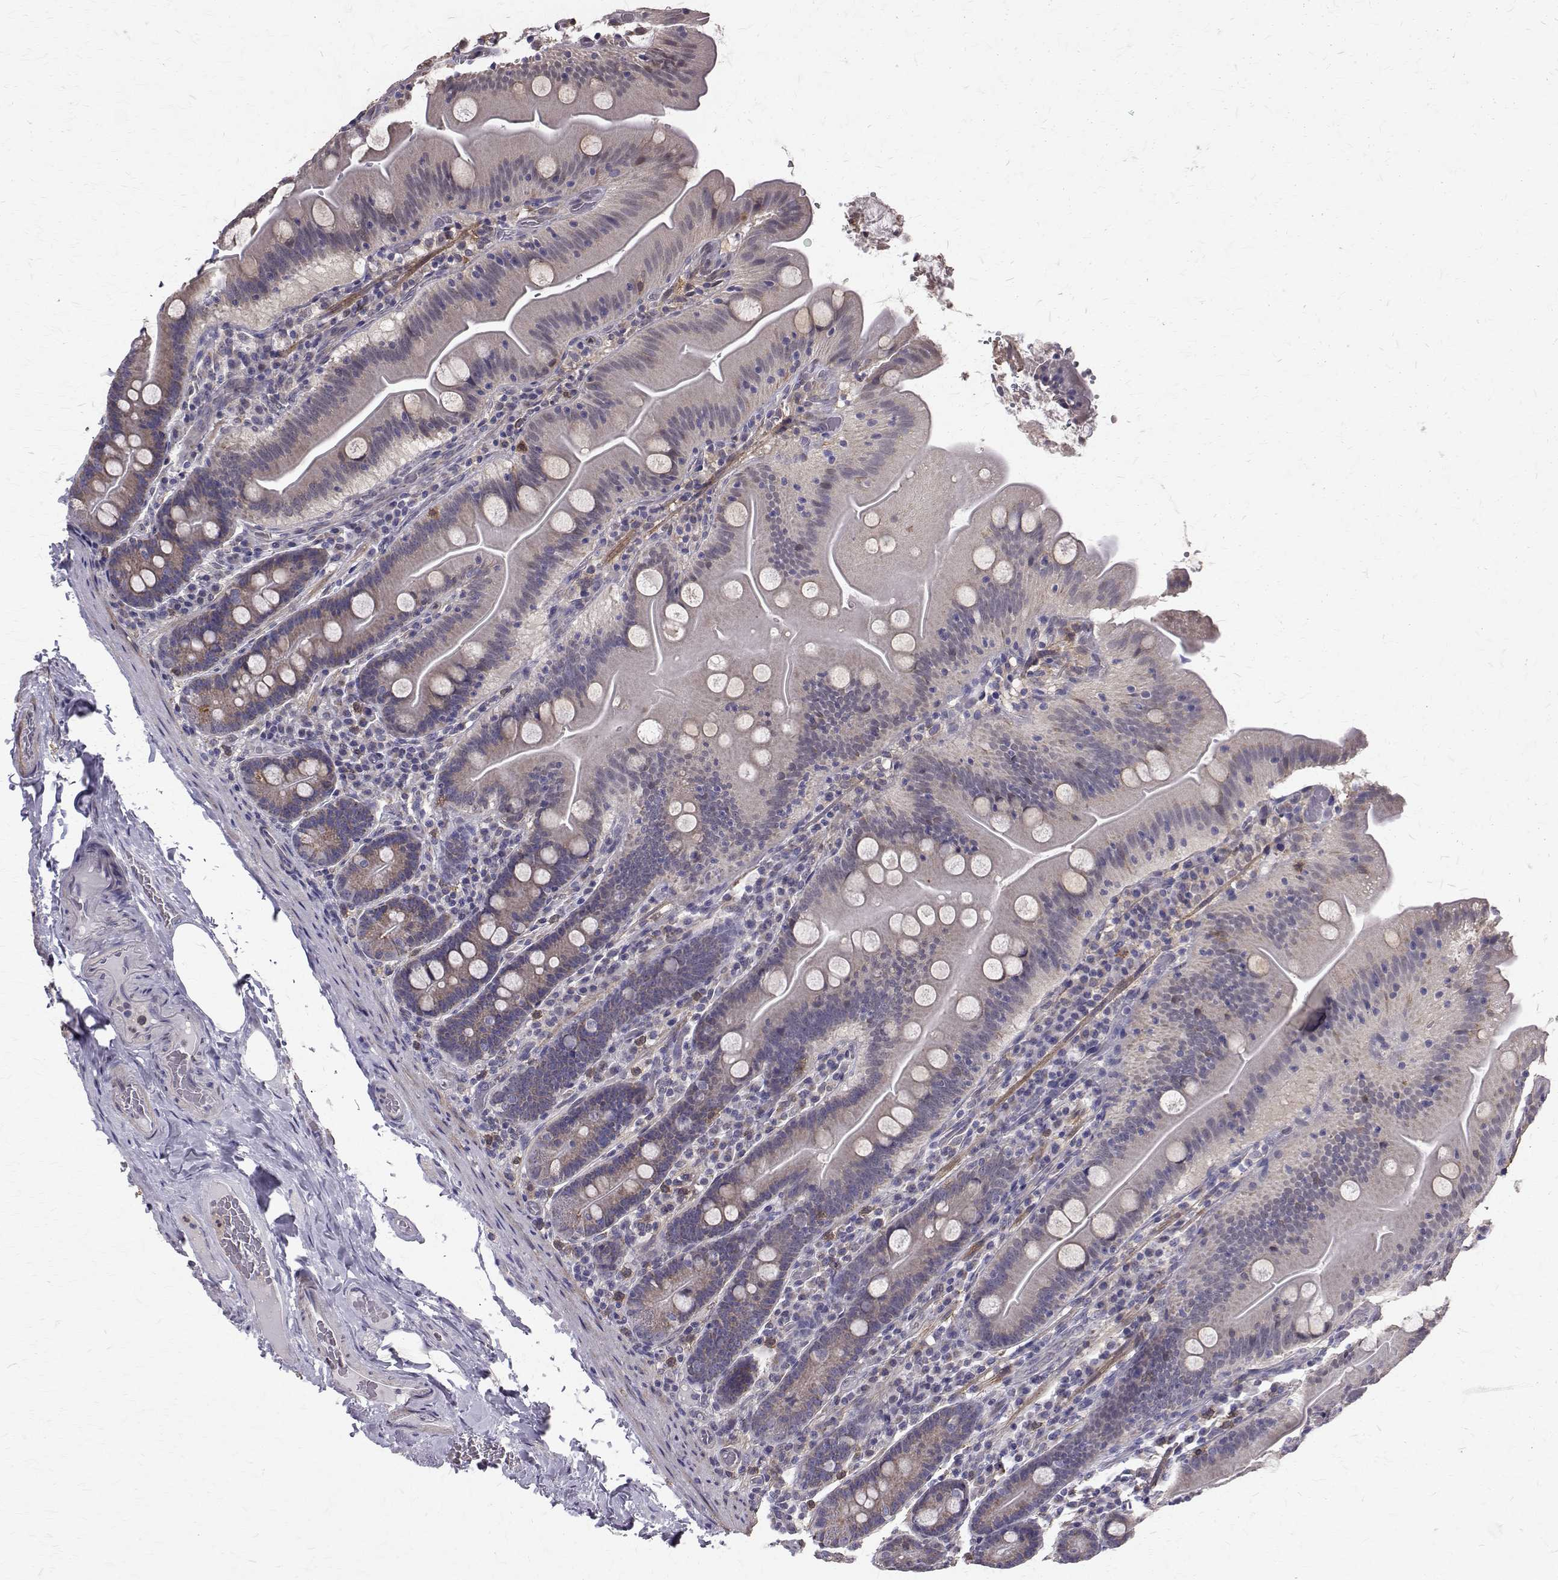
{"staining": {"intensity": "weak", "quantity": "<25%", "location": "cytoplasmic/membranous"}, "tissue": "small intestine", "cell_type": "Glandular cells", "image_type": "normal", "snomed": [{"axis": "morphology", "description": "Normal tissue, NOS"}, {"axis": "topography", "description": "Small intestine"}], "caption": "Immunohistochemical staining of benign small intestine reveals no significant staining in glandular cells.", "gene": "CCDC89", "patient": {"sex": "male", "age": 37}}